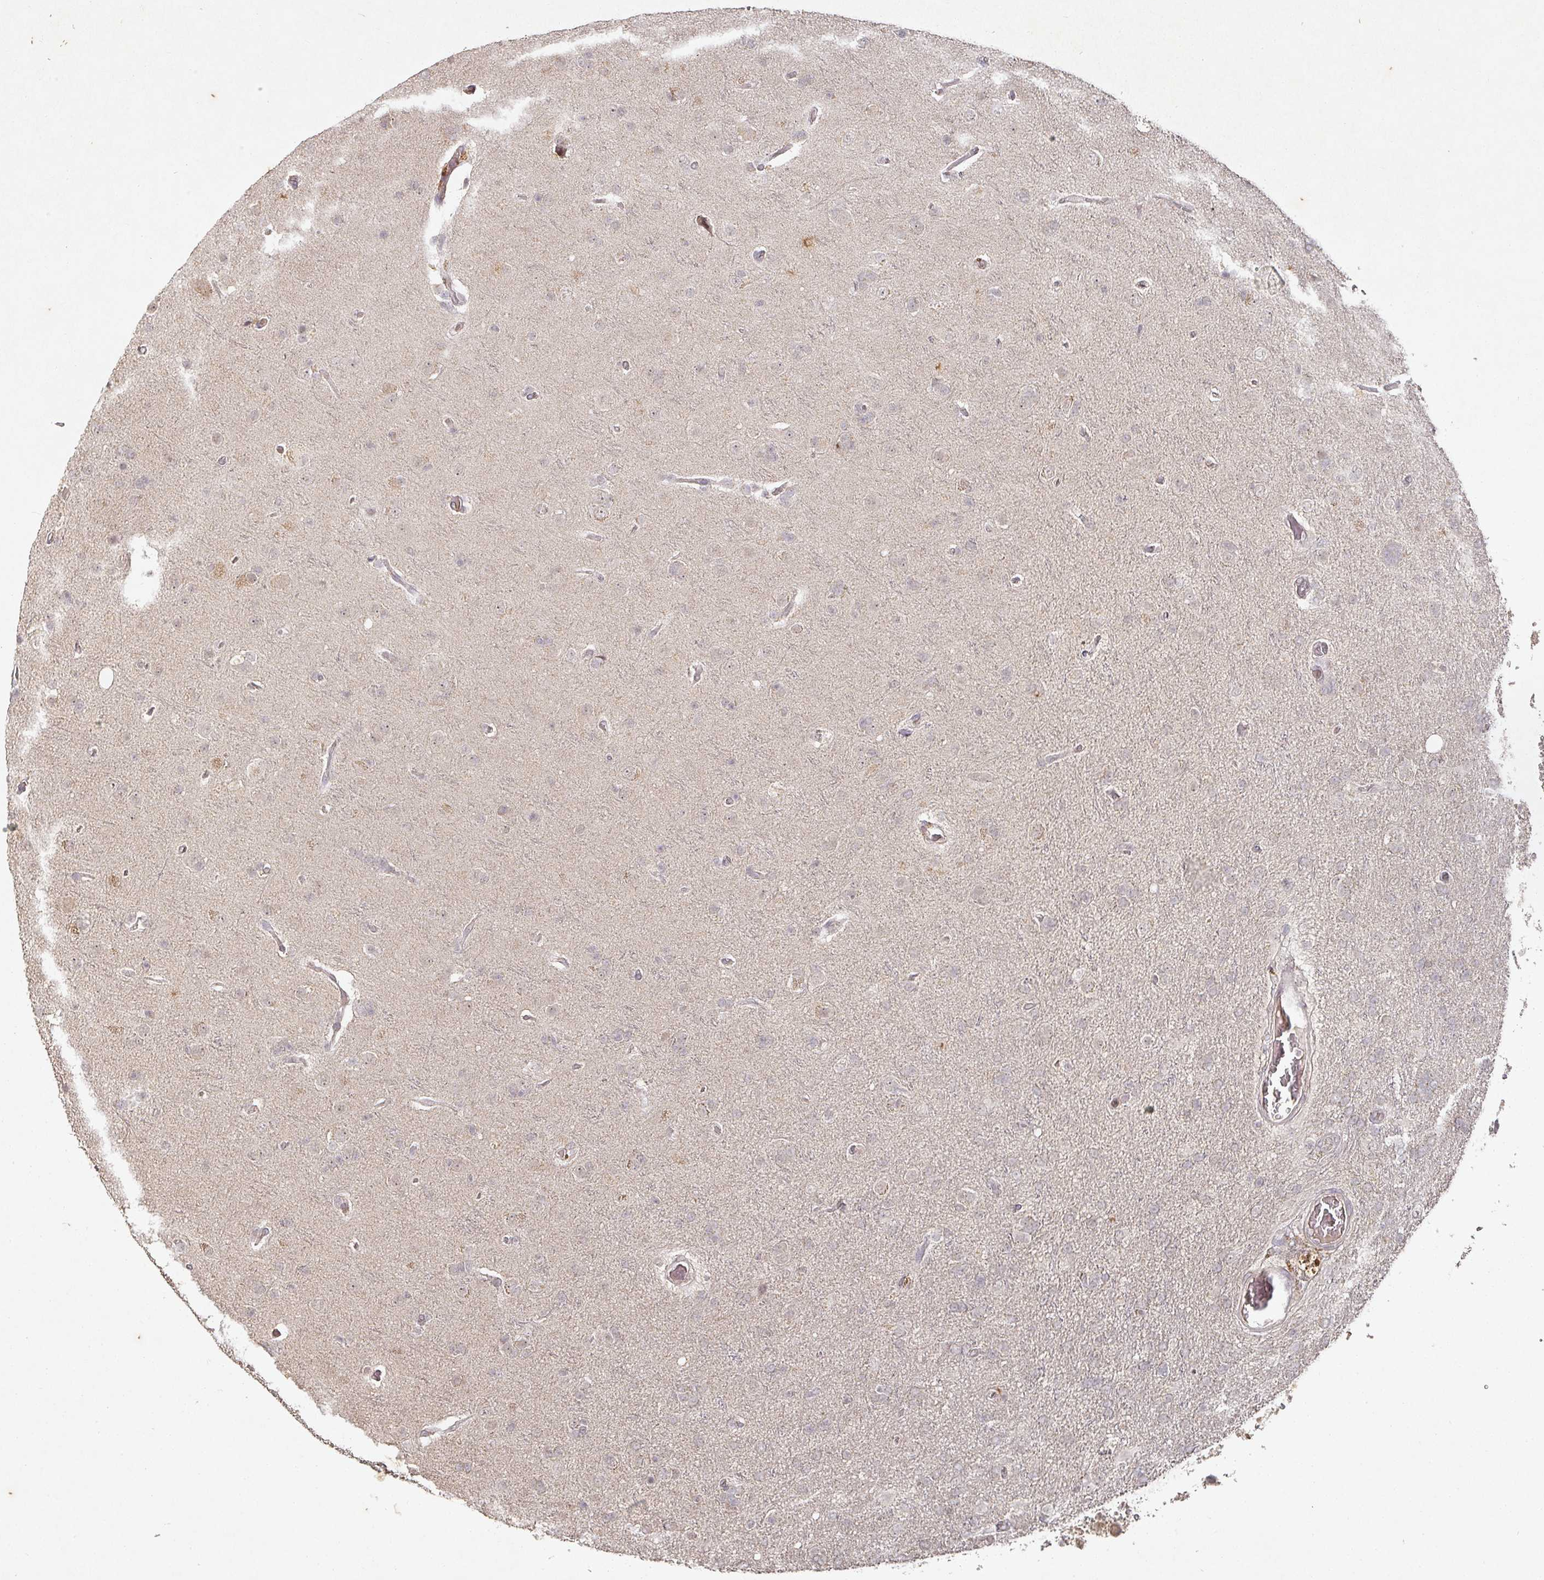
{"staining": {"intensity": "negative", "quantity": "none", "location": "none"}, "tissue": "glioma", "cell_type": "Tumor cells", "image_type": "cancer", "snomed": [{"axis": "morphology", "description": "Glioma, malignant, High grade"}, {"axis": "topography", "description": "Brain"}], "caption": "DAB (3,3'-diaminobenzidine) immunohistochemical staining of high-grade glioma (malignant) shows no significant positivity in tumor cells.", "gene": "CAPN5", "patient": {"sex": "male", "age": 61}}